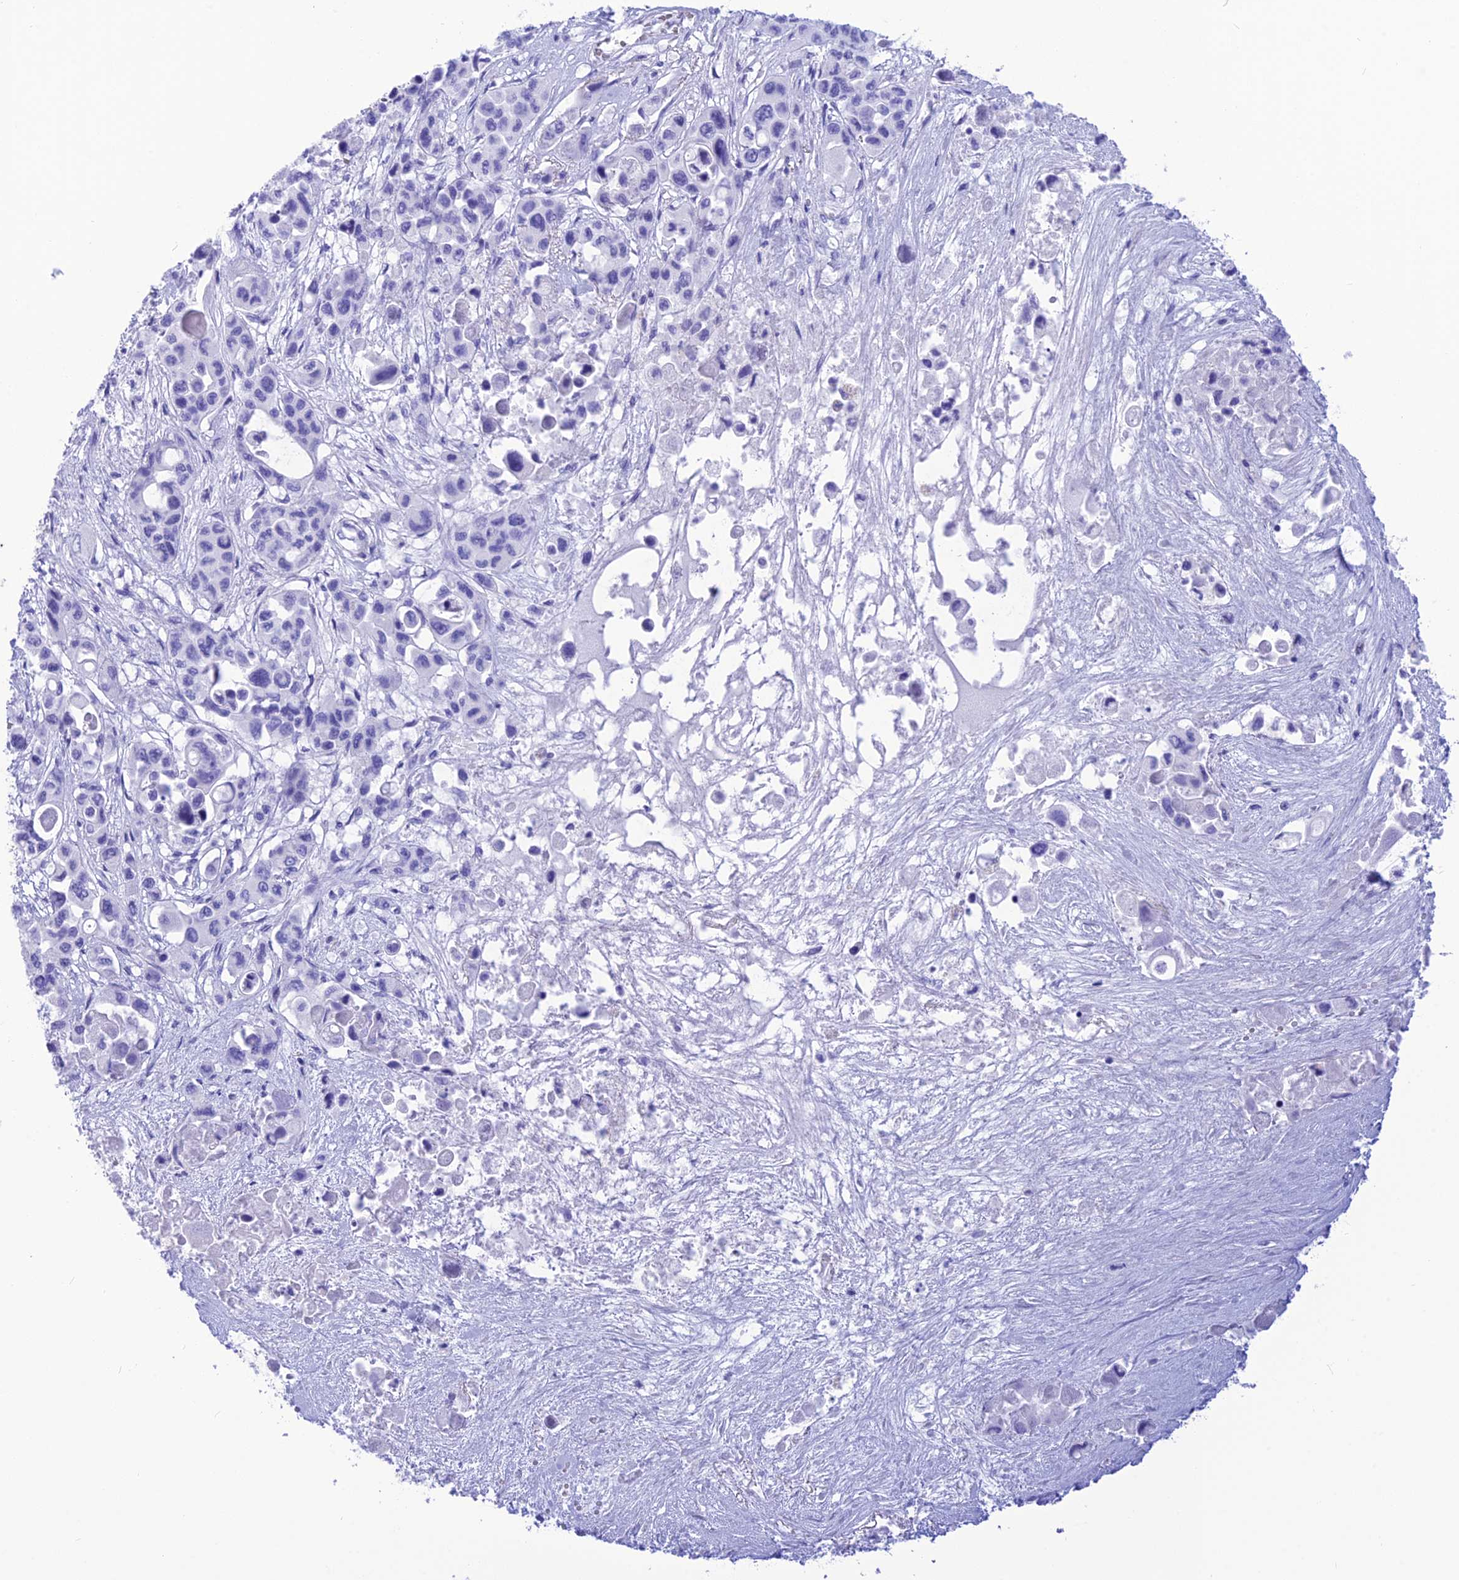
{"staining": {"intensity": "negative", "quantity": "none", "location": "none"}, "tissue": "pancreatic cancer", "cell_type": "Tumor cells", "image_type": "cancer", "snomed": [{"axis": "morphology", "description": "Adenocarcinoma, NOS"}, {"axis": "topography", "description": "Pancreas"}], "caption": "DAB (3,3'-diaminobenzidine) immunohistochemical staining of human pancreatic adenocarcinoma reveals no significant expression in tumor cells.", "gene": "GLYATL1", "patient": {"sex": "male", "age": 92}}